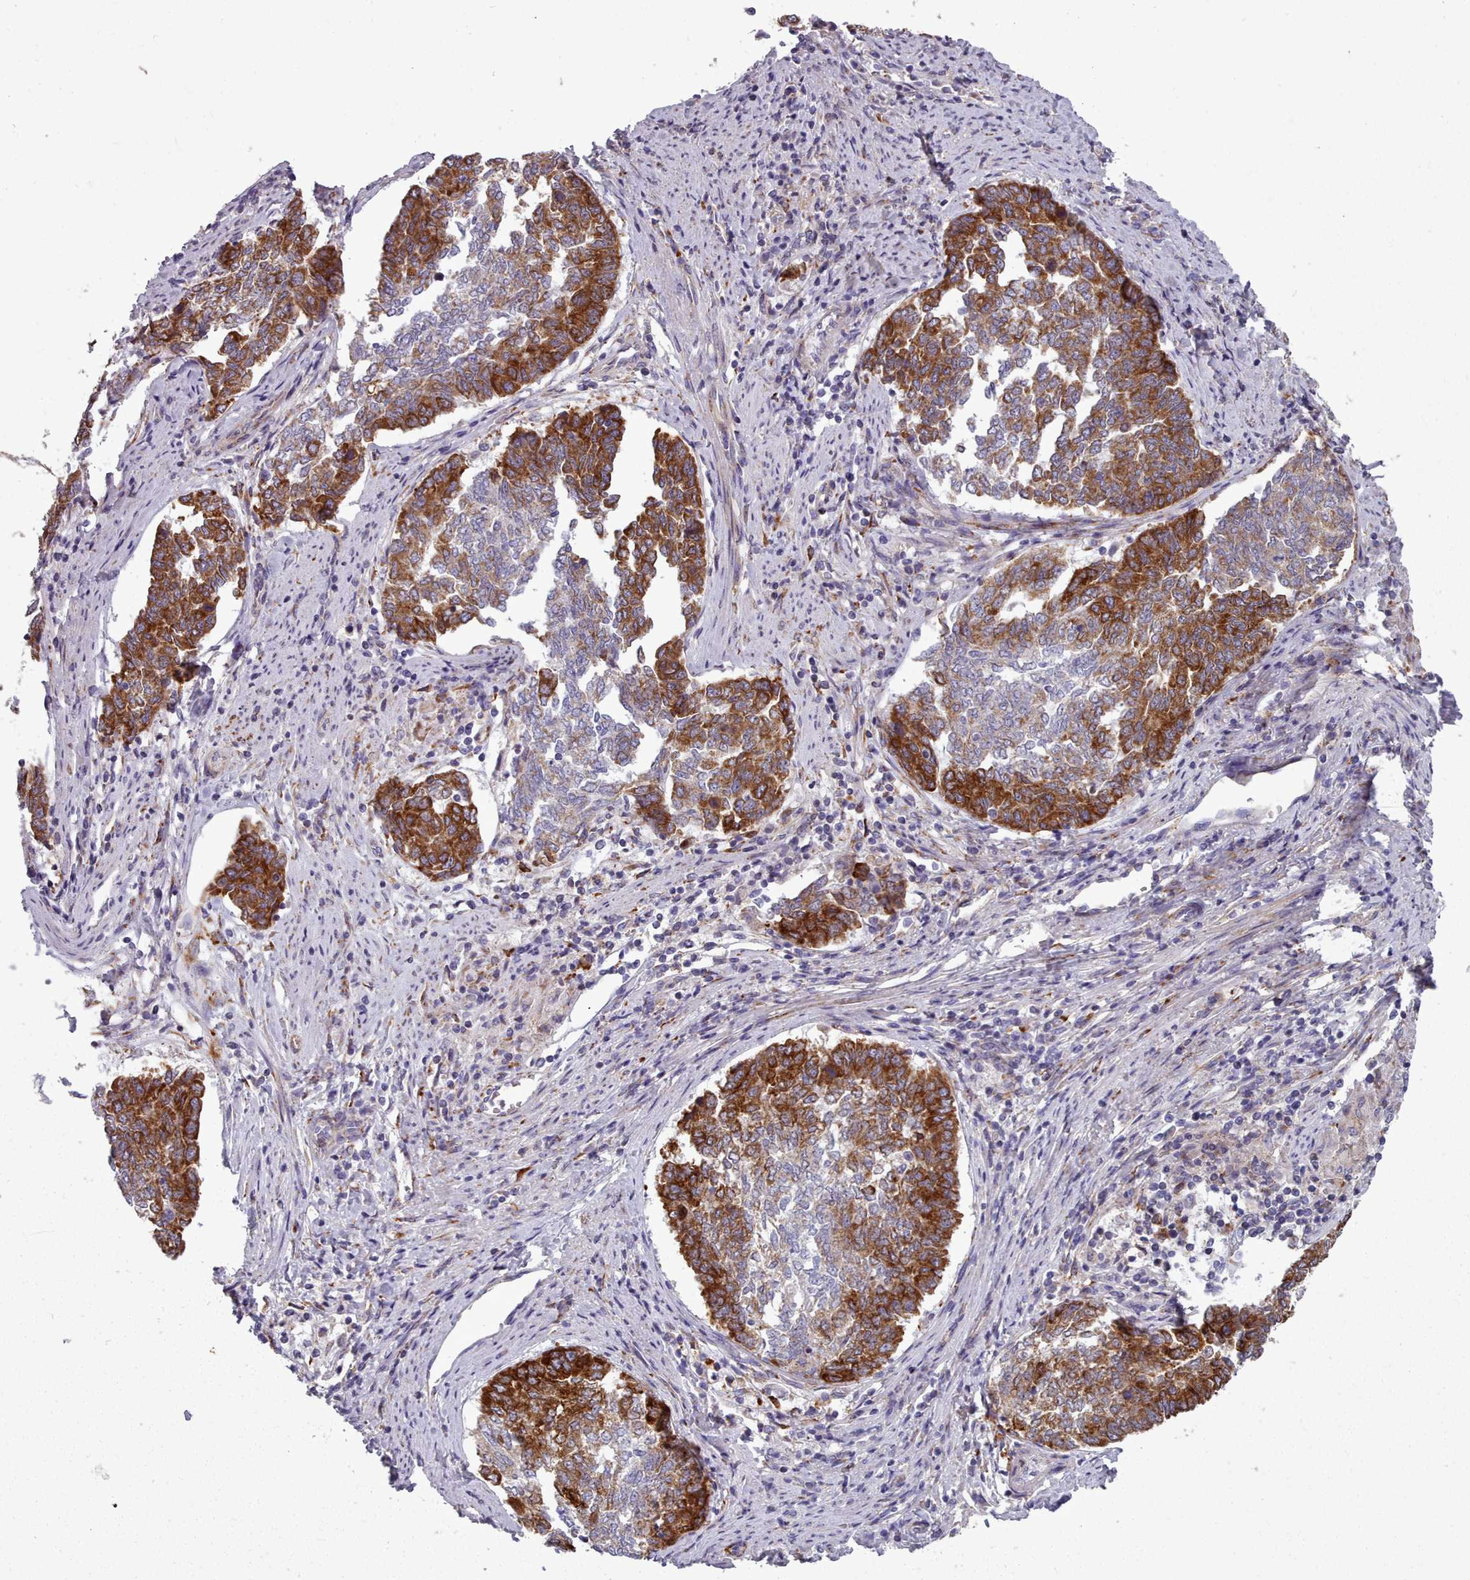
{"staining": {"intensity": "strong", "quantity": "25%-75%", "location": "cytoplasmic/membranous"}, "tissue": "endometrial cancer", "cell_type": "Tumor cells", "image_type": "cancer", "snomed": [{"axis": "morphology", "description": "Adenocarcinoma, NOS"}, {"axis": "topography", "description": "Endometrium"}], "caption": "A micrograph showing strong cytoplasmic/membranous expression in about 25%-75% of tumor cells in endometrial cancer, as visualized by brown immunohistochemical staining.", "gene": "FKBP10", "patient": {"sex": "female", "age": 80}}